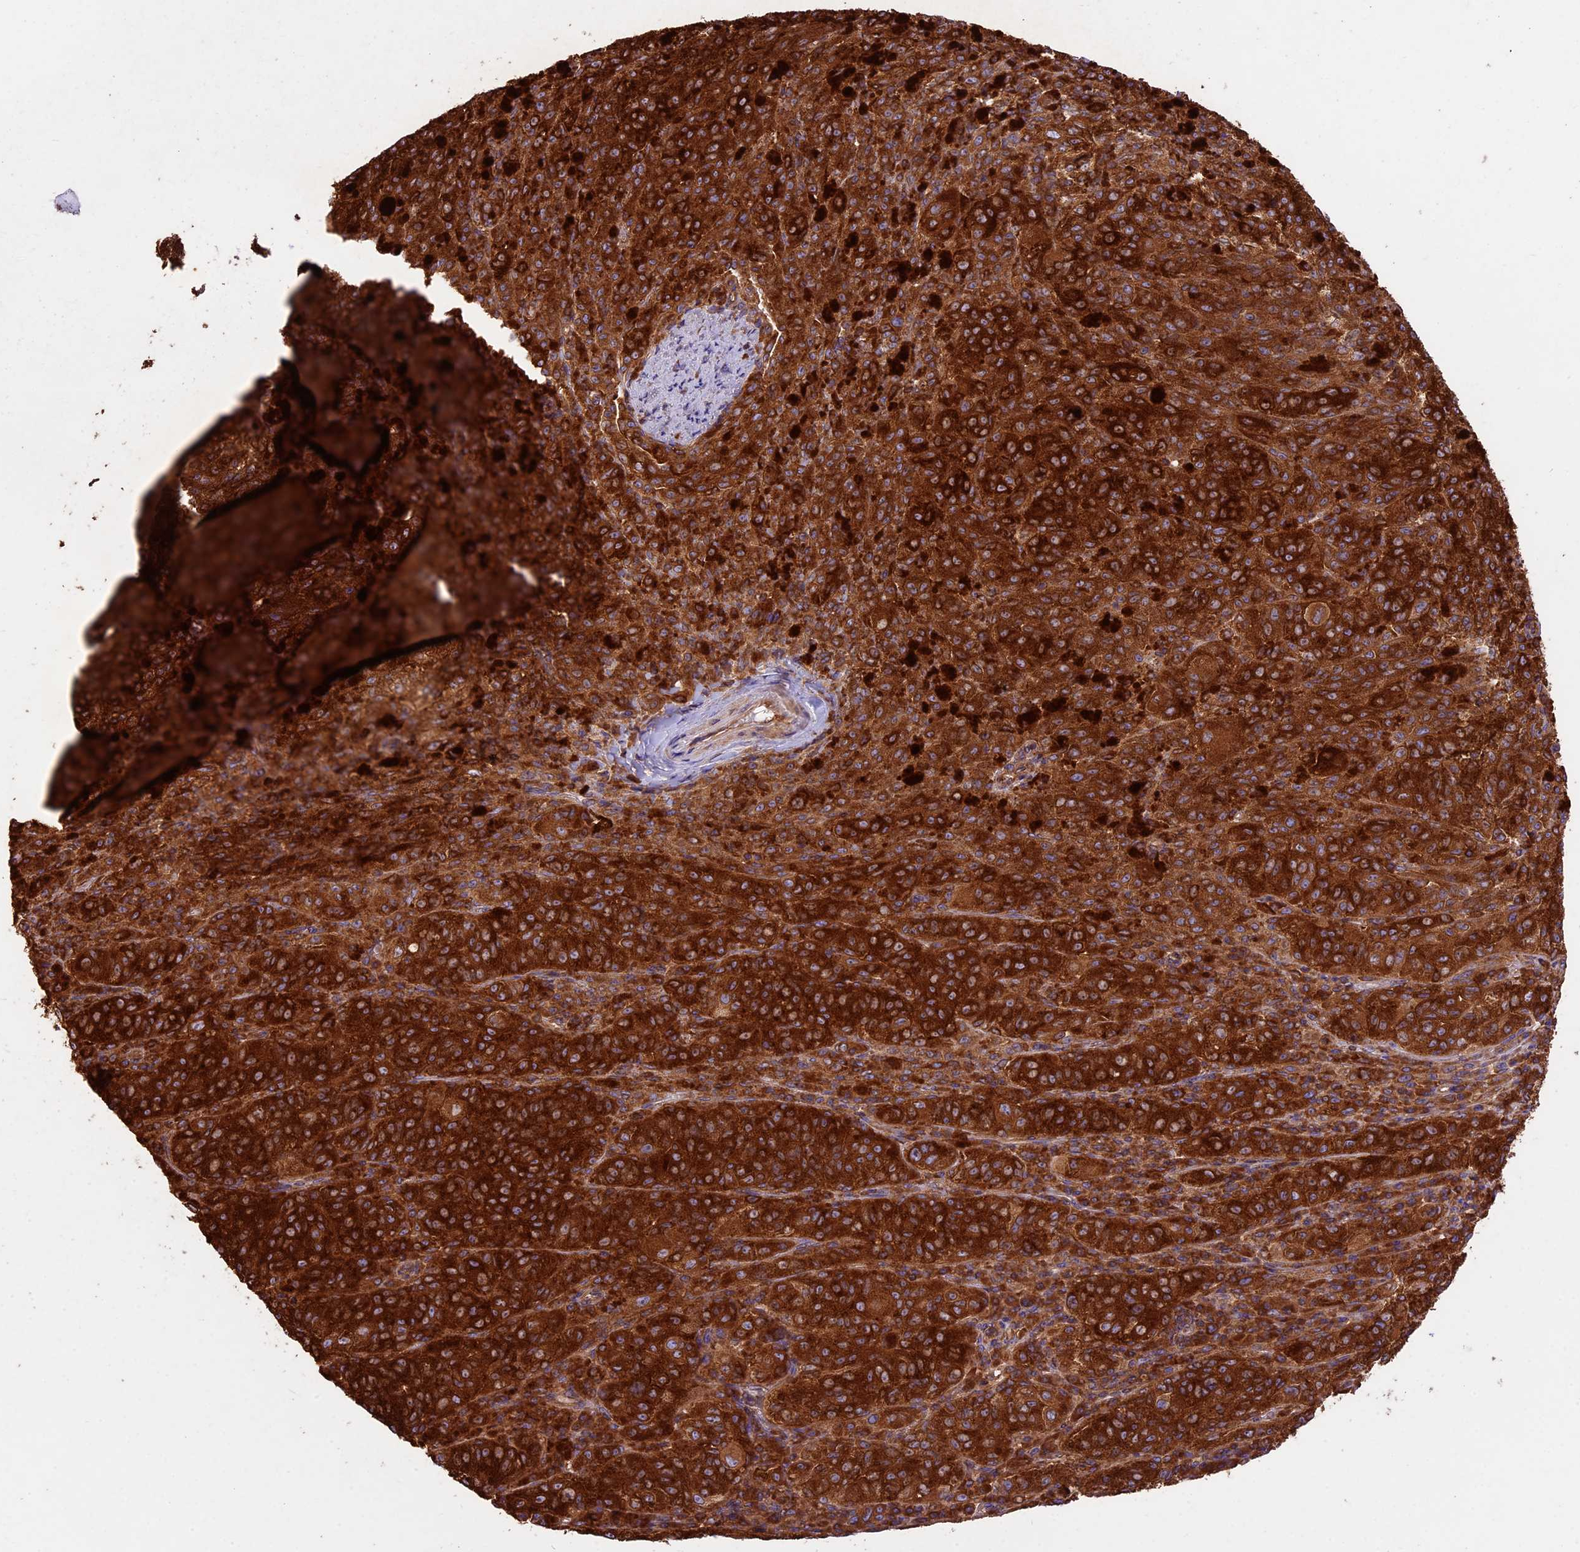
{"staining": {"intensity": "strong", "quantity": ">75%", "location": "cytoplasmic/membranous"}, "tissue": "melanoma", "cell_type": "Tumor cells", "image_type": "cancer", "snomed": [{"axis": "morphology", "description": "Malignant melanoma, NOS"}, {"axis": "topography", "description": "Skin"}], "caption": "Protein expression analysis of melanoma displays strong cytoplasmic/membranous staining in approximately >75% of tumor cells. The staining is performed using DAB (3,3'-diaminobenzidine) brown chromogen to label protein expression. The nuclei are counter-stained blue using hematoxylin.", "gene": "KARS1", "patient": {"sex": "female", "age": 52}}